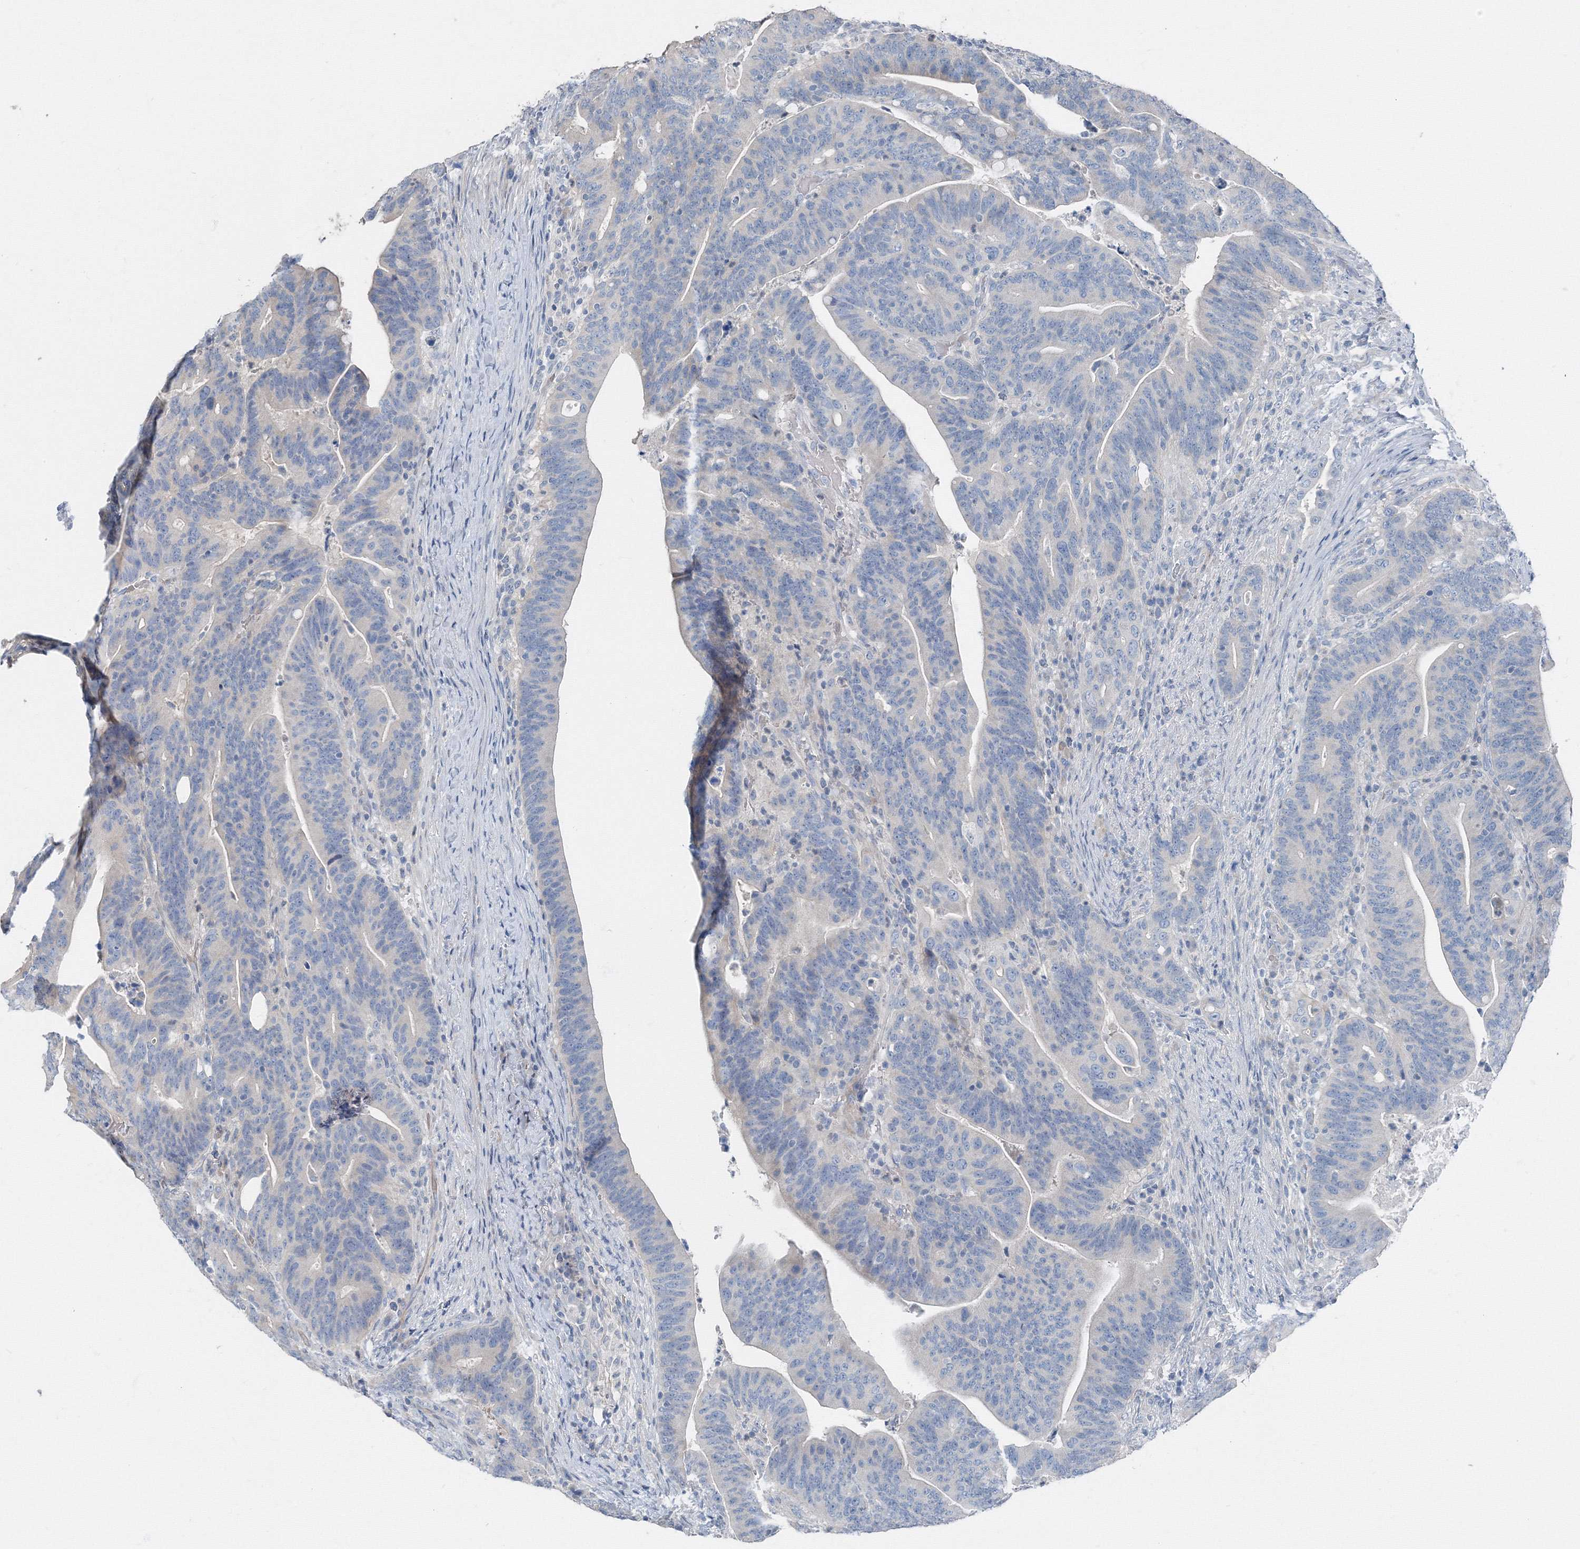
{"staining": {"intensity": "negative", "quantity": "none", "location": "none"}, "tissue": "colorectal cancer", "cell_type": "Tumor cells", "image_type": "cancer", "snomed": [{"axis": "morphology", "description": "Adenocarcinoma, NOS"}, {"axis": "topography", "description": "Colon"}], "caption": "The image exhibits no staining of tumor cells in adenocarcinoma (colorectal).", "gene": "AASDH", "patient": {"sex": "female", "age": 66}}